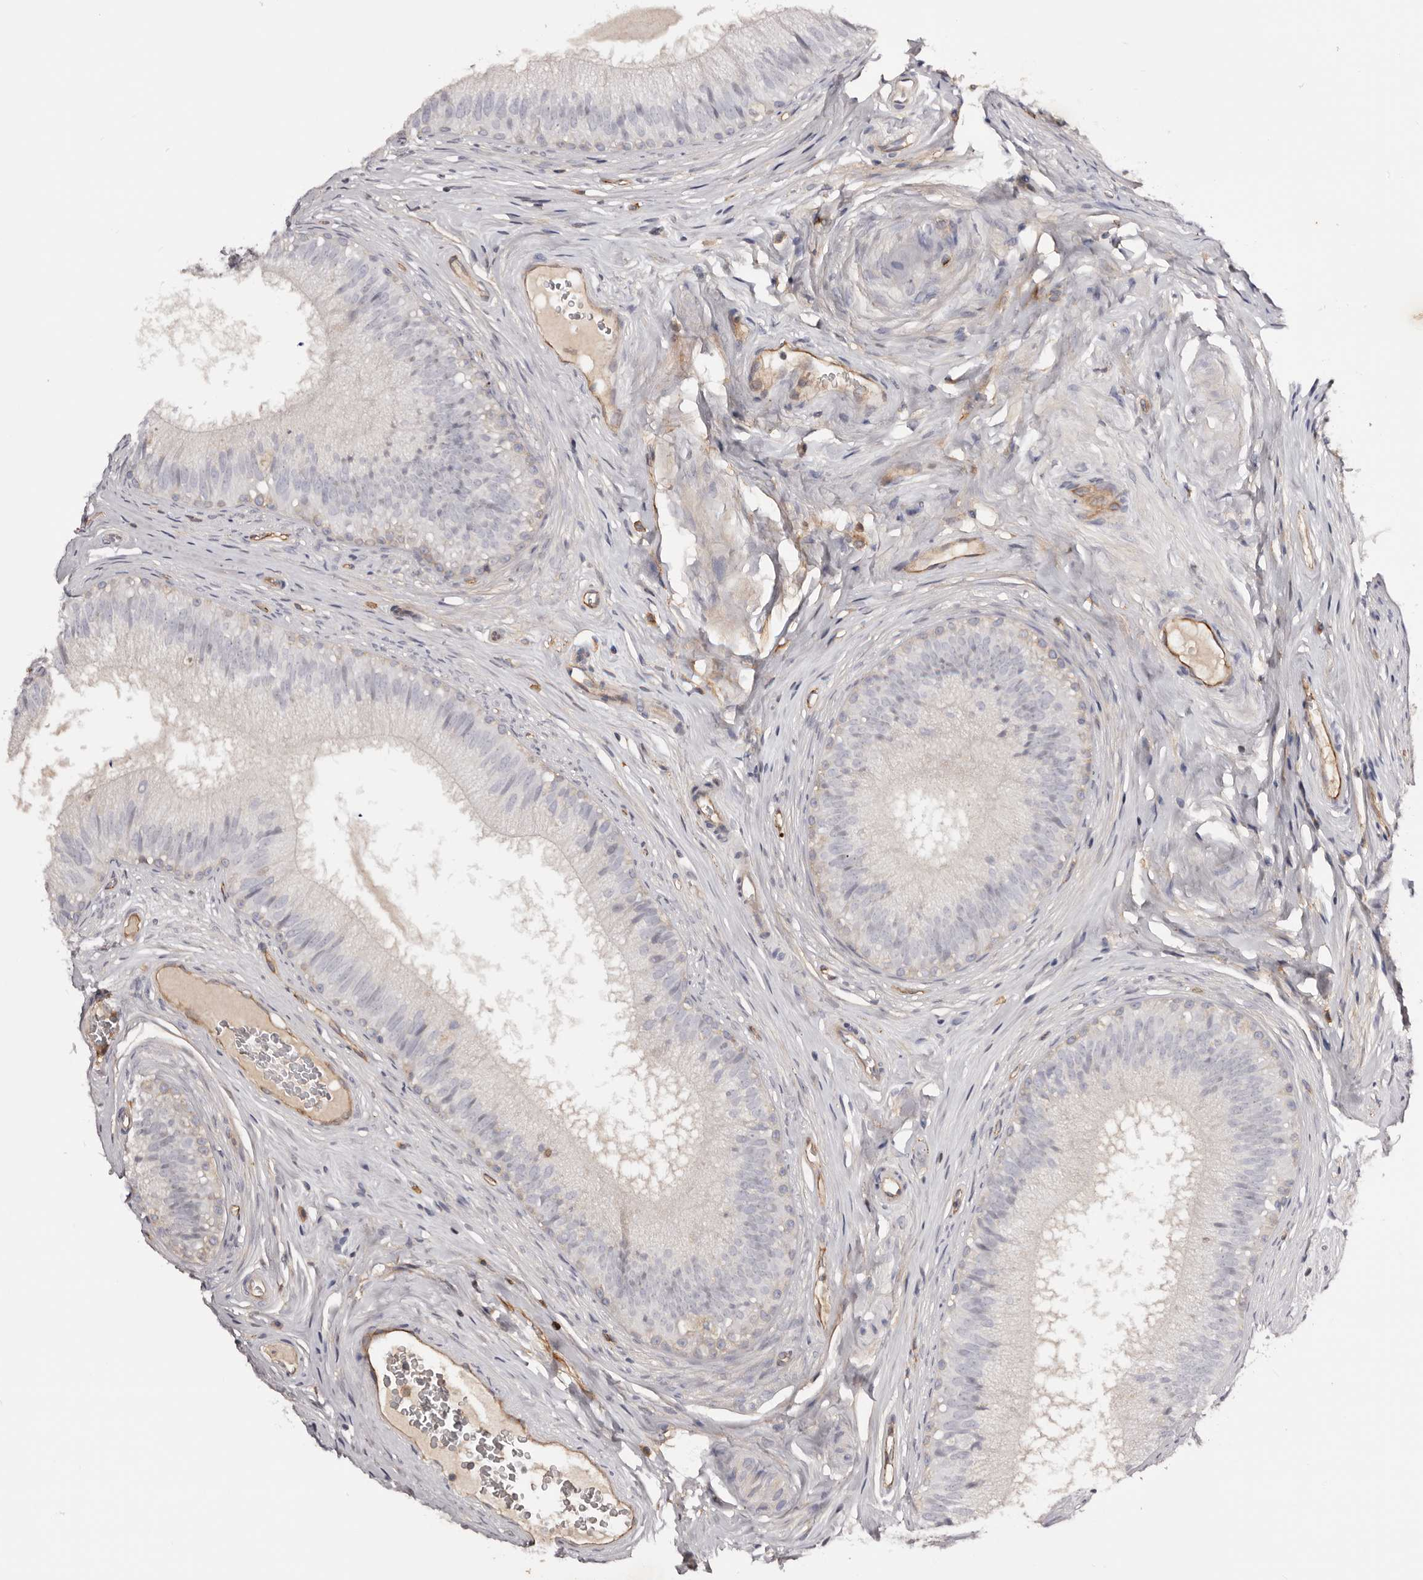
{"staining": {"intensity": "negative", "quantity": "none", "location": "none"}, "tissue": "epididymis", "cell_type": "Glandular cells", "image_type": "normal", "snomed": [{"axis": "morphology", "description": "Normal tissue, NOS"}, {"axis": "topography", "description": "Epididymis"}], "caption": "An immunohistochemistry photomicrograph of benign epididymis is shown. There is no staining in glandular cells of epididymis. (Brightfield microscopy of DAB immunohistochemistry at high magnification).", "gene": "DMRT2", "patient": {"sex": "male", "age": 29}}